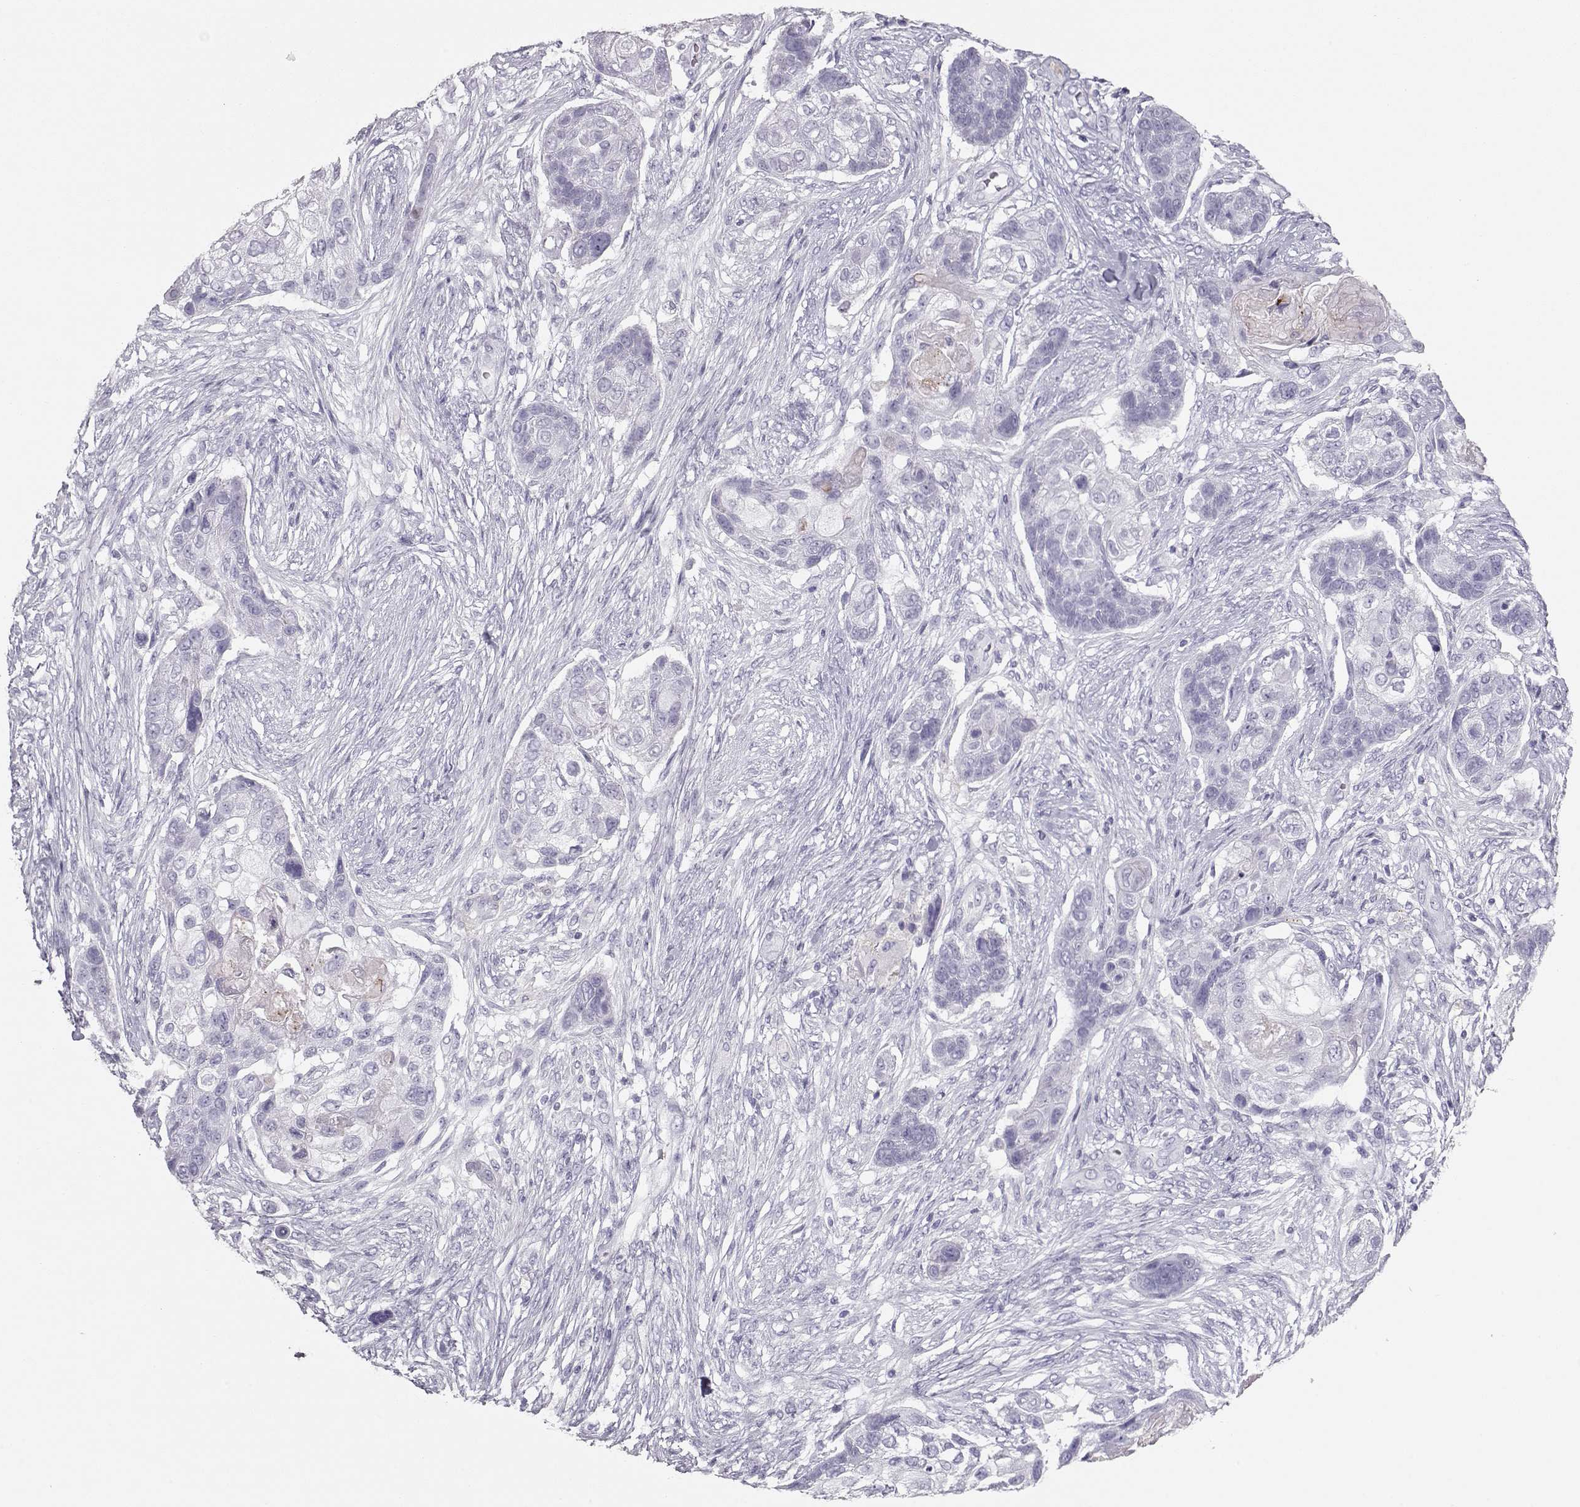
{"staining": {"intensity": "negative", "quantity": "none", "location": "none"}, "tissue": "lung cancer", "cell_type": "Tumor cells", "image_type": "cancer", "snomed": [{"axis": "morphology", "description": "Squamous cell carcinoma, NOS"}, {"axis": "topography", "description": "Lung"}], "caption": "The micrograph demonstrates no staining of tumor cells in lung cancer.", "gene": "MIP", "patient": {"sex": "male", "age": 69}}